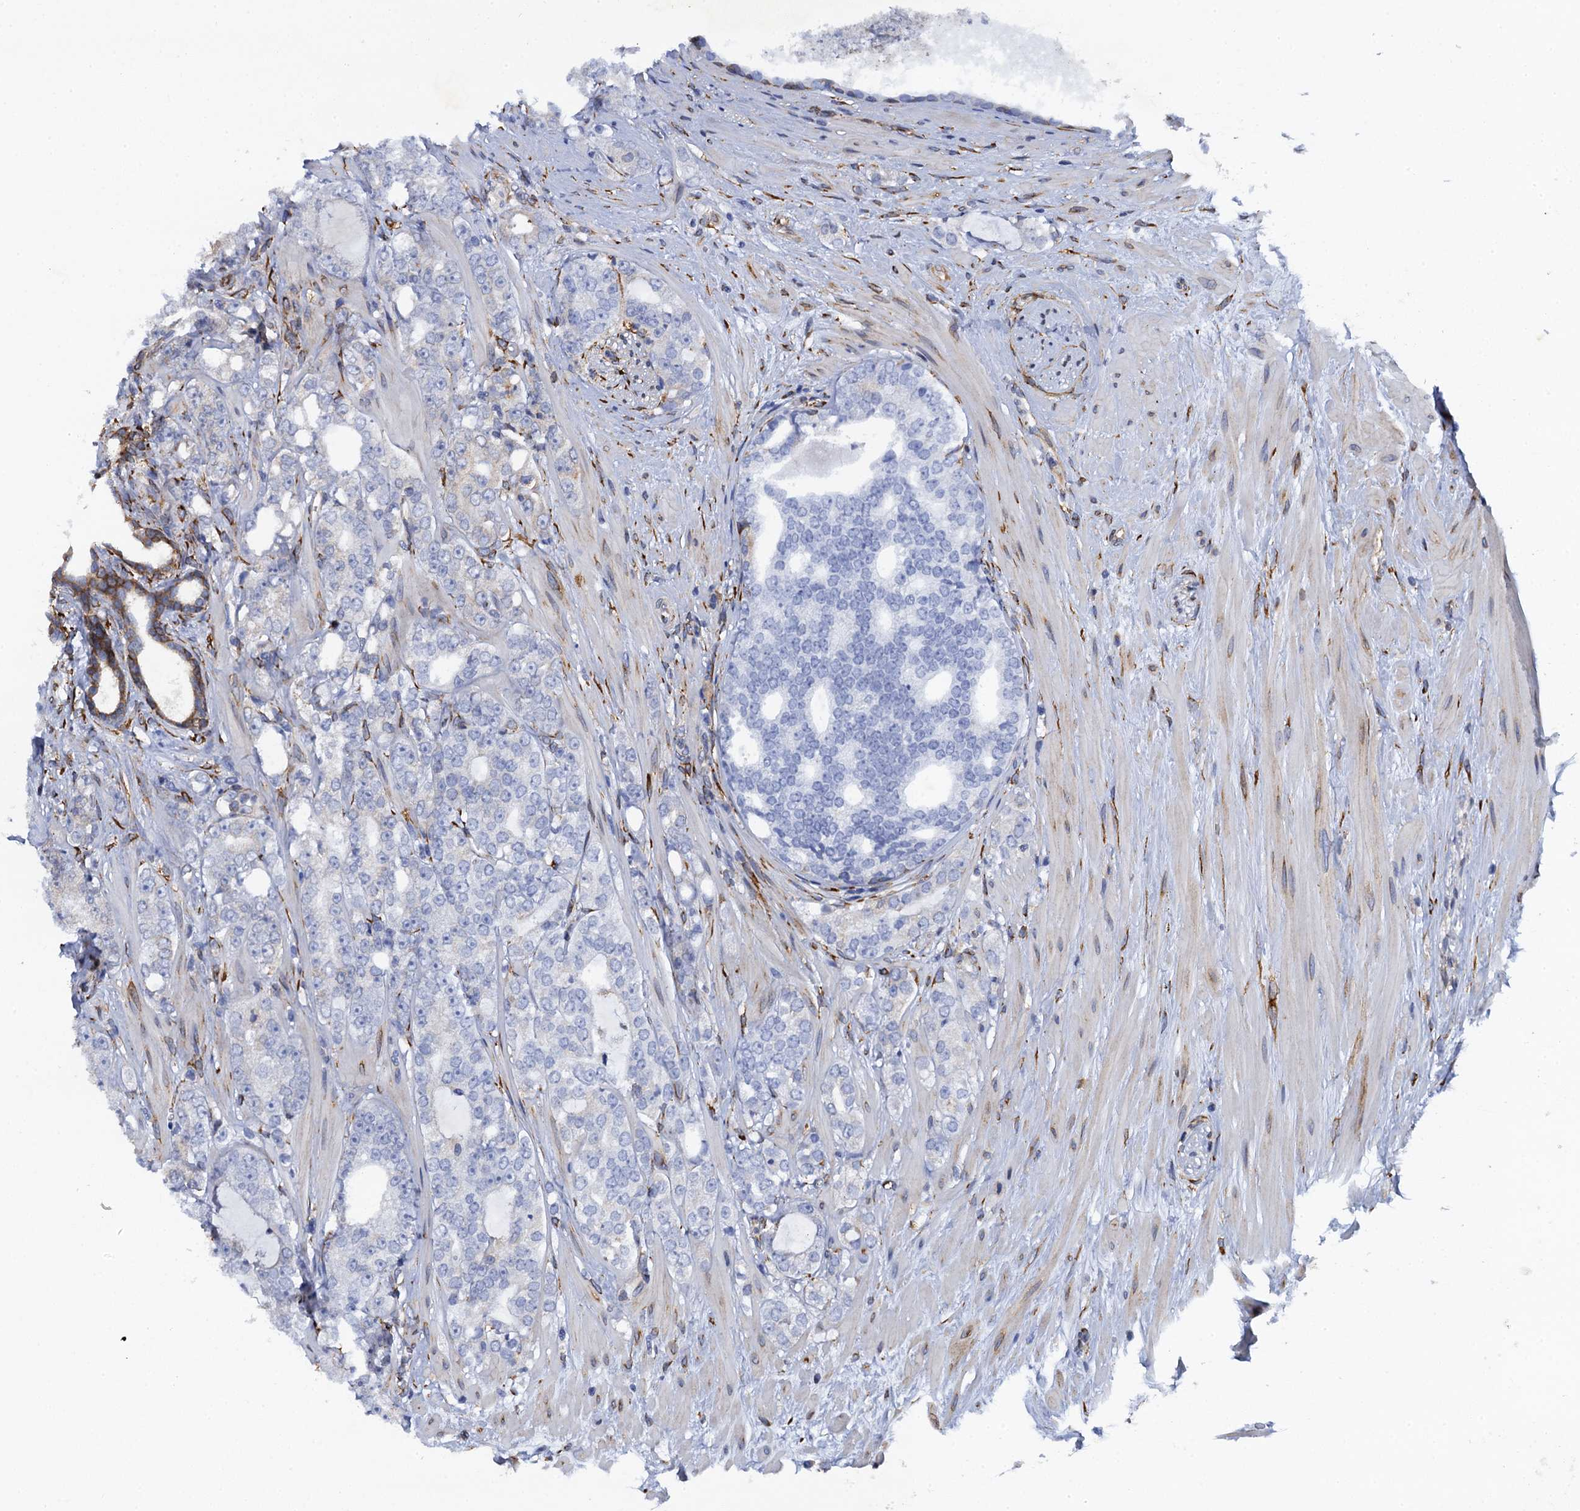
{"staining": {"intensity": "negative", "quantity": "none", "location": "none"}, "tissue": "prostate cancer", "cell_type": "Tumor cells", "image_type": "cancer", "snomed": [{"axis": "morphology", "description": "Adenocarcinoma, High grade"}, {"axis": "topography", "description": "Prostate"}], "caption": "Human prostate high-grade adenocarcinoma stained for a protein using IHC exhibits no staining in tumor cells.", "gene": "POGLUT3", "patient": {"sex": "male", "age": 64}}